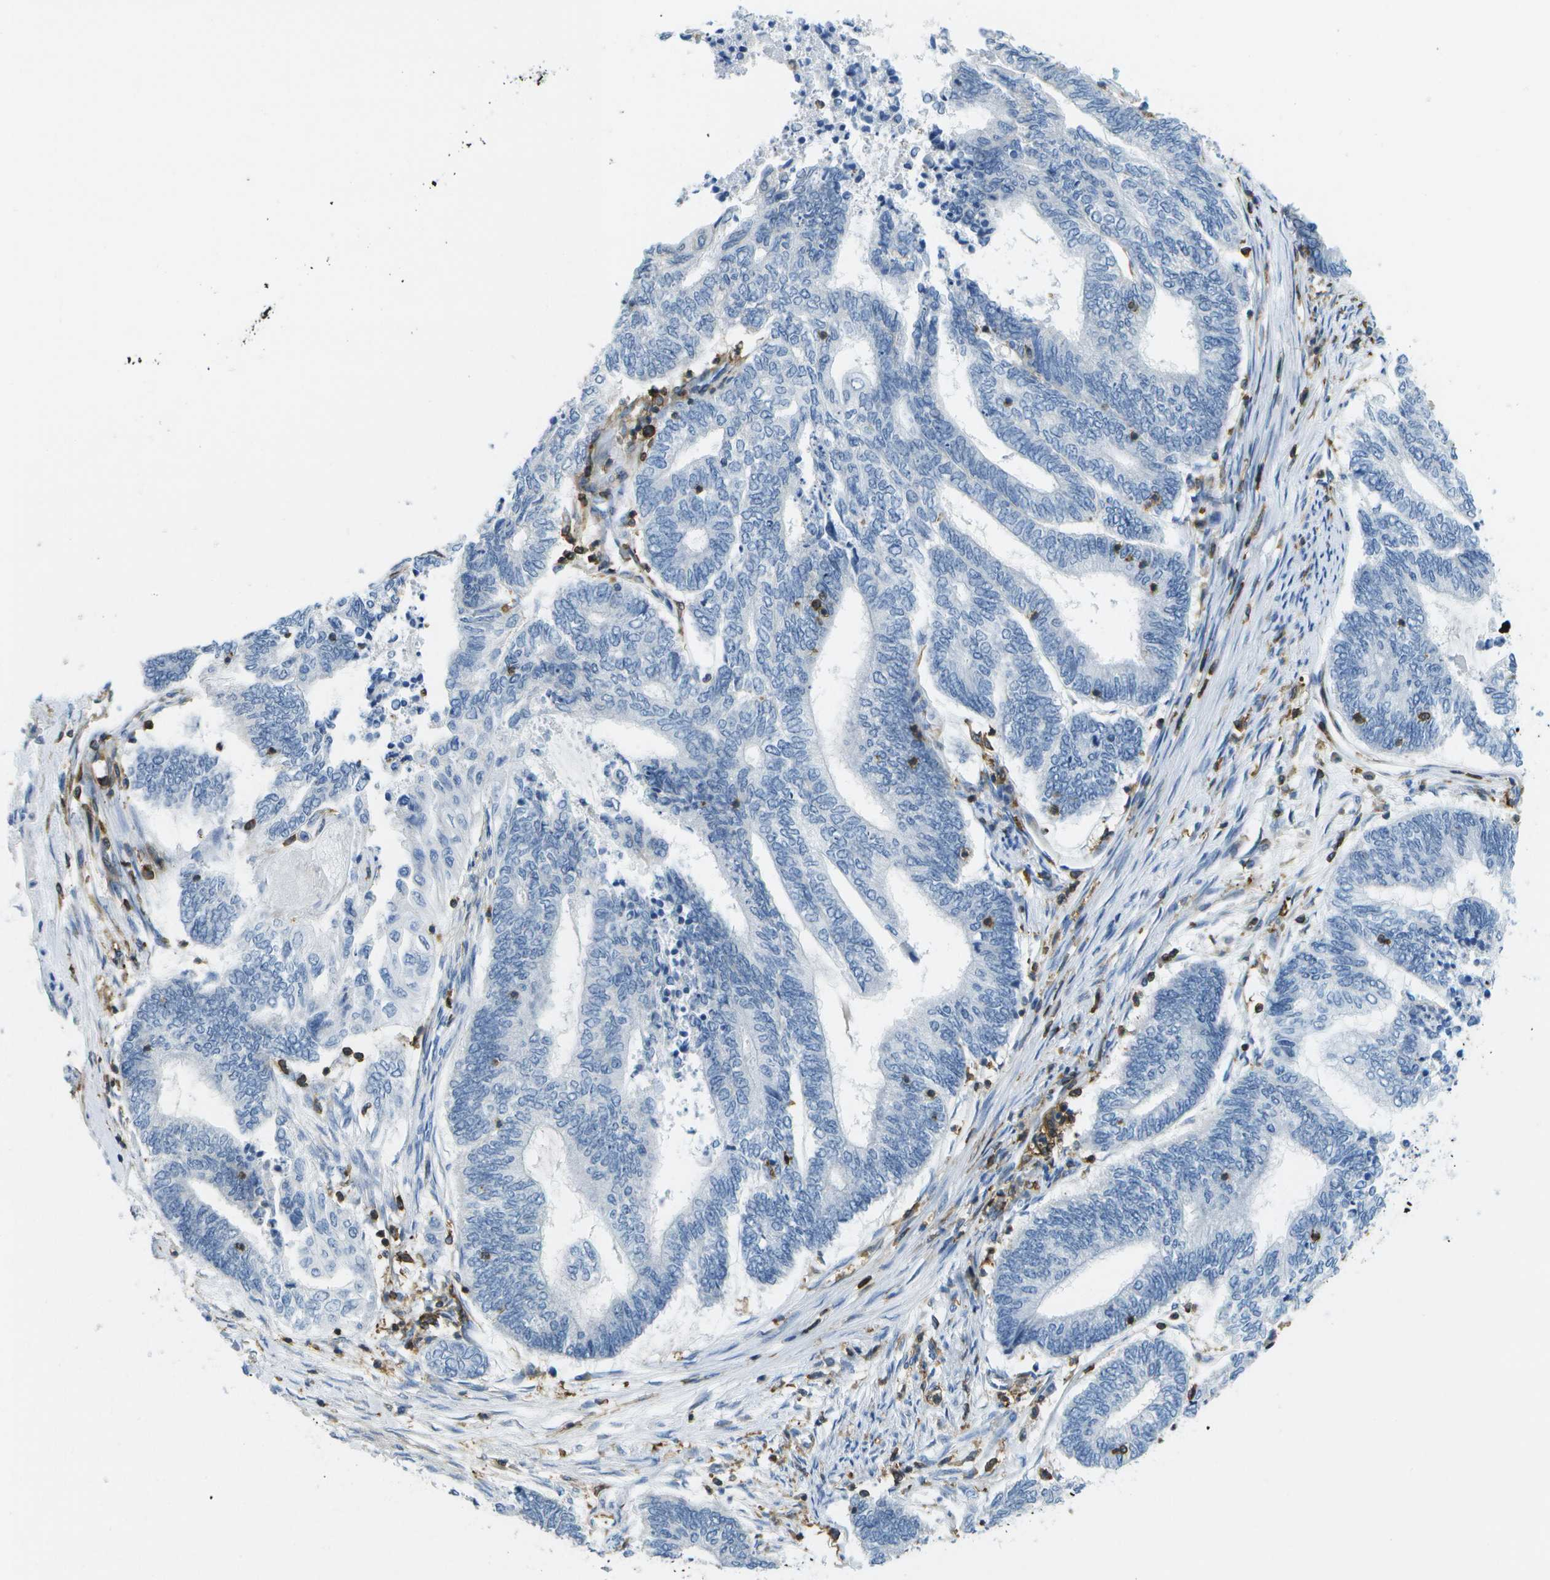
{"staining": {"intensity": "negative", "quantity": "none", "location": "none"}, "tissue": "endometrial cancer", "cell_type": "Tumor cells", "image_type": "cancer", "snomed": [{"axis": "morphology", "description": "Adenocarcinoma, NOS"}, {"axis": "topography", "description": "Uterus"}, {"axis": "topography", "description": "Endometrium"}], "caption": "Immunohistochemistry image of neoplastic tissue: human endometrial cancer stained with DAB shows no significant protein positivity in tumor cells. (Immunohistochemistry (ihc), brightfield microscopy, high magnification).", "gene": "RCSD1", "patient": {"sex": "female", "age": 70}}